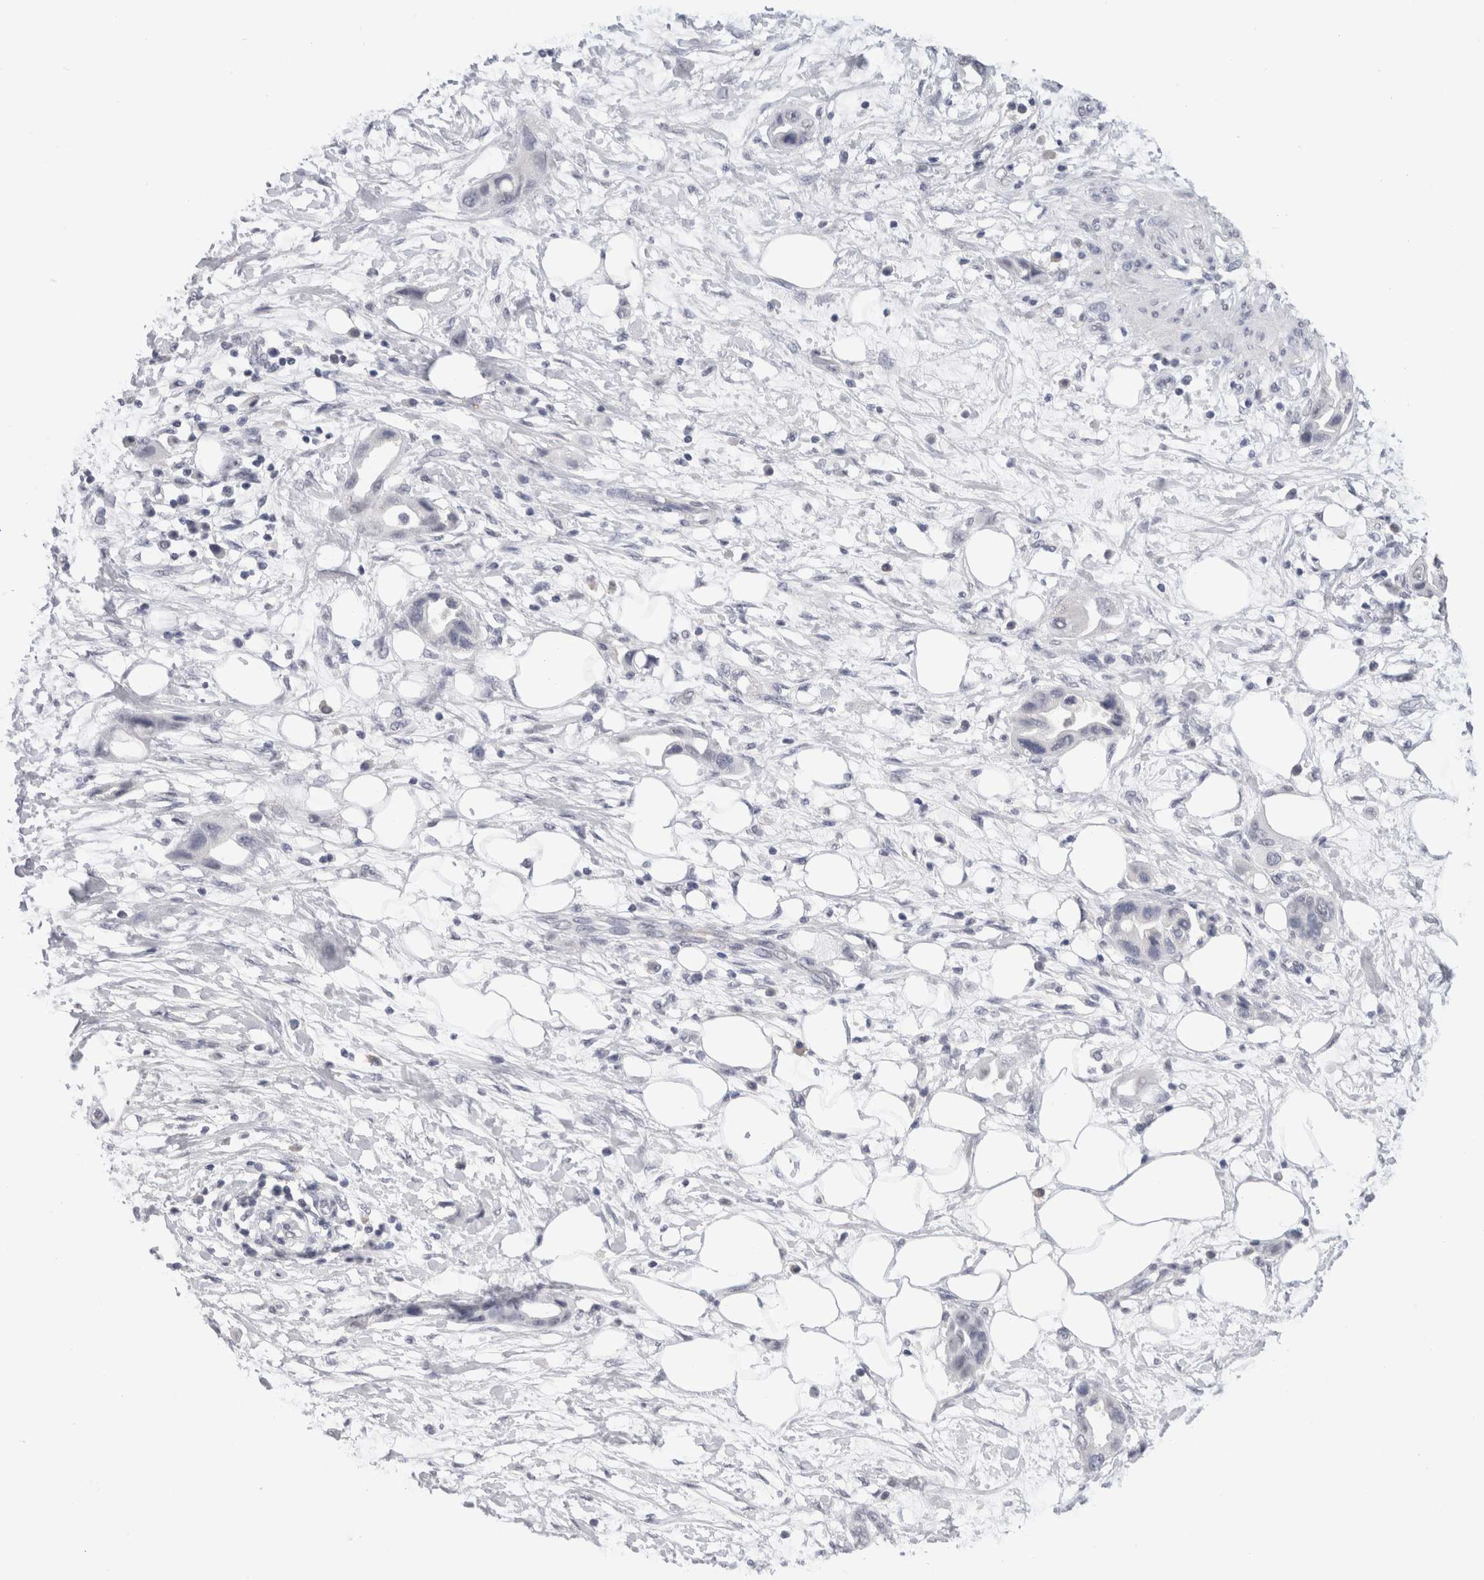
{"staining": {"intensity": "negative", "quantity": "none", "location": "none"}, "tissue": "pancreatic cancer", "cell_type": "Tumor cells", "image_type": "cancer", "snomed": [{"axis": "morphology", "description": "Adenocarcinoma, NOS"}, {"axis": "topography", "description": "Pancreas"}], "caption": "Image shows no protein positivity in tumor cells of adenocarcinoma (pancreatic) tissue. Nuclei are stained in blue.", "gene": "CADM3", "patient": {"sex": "female", "age": 57}}